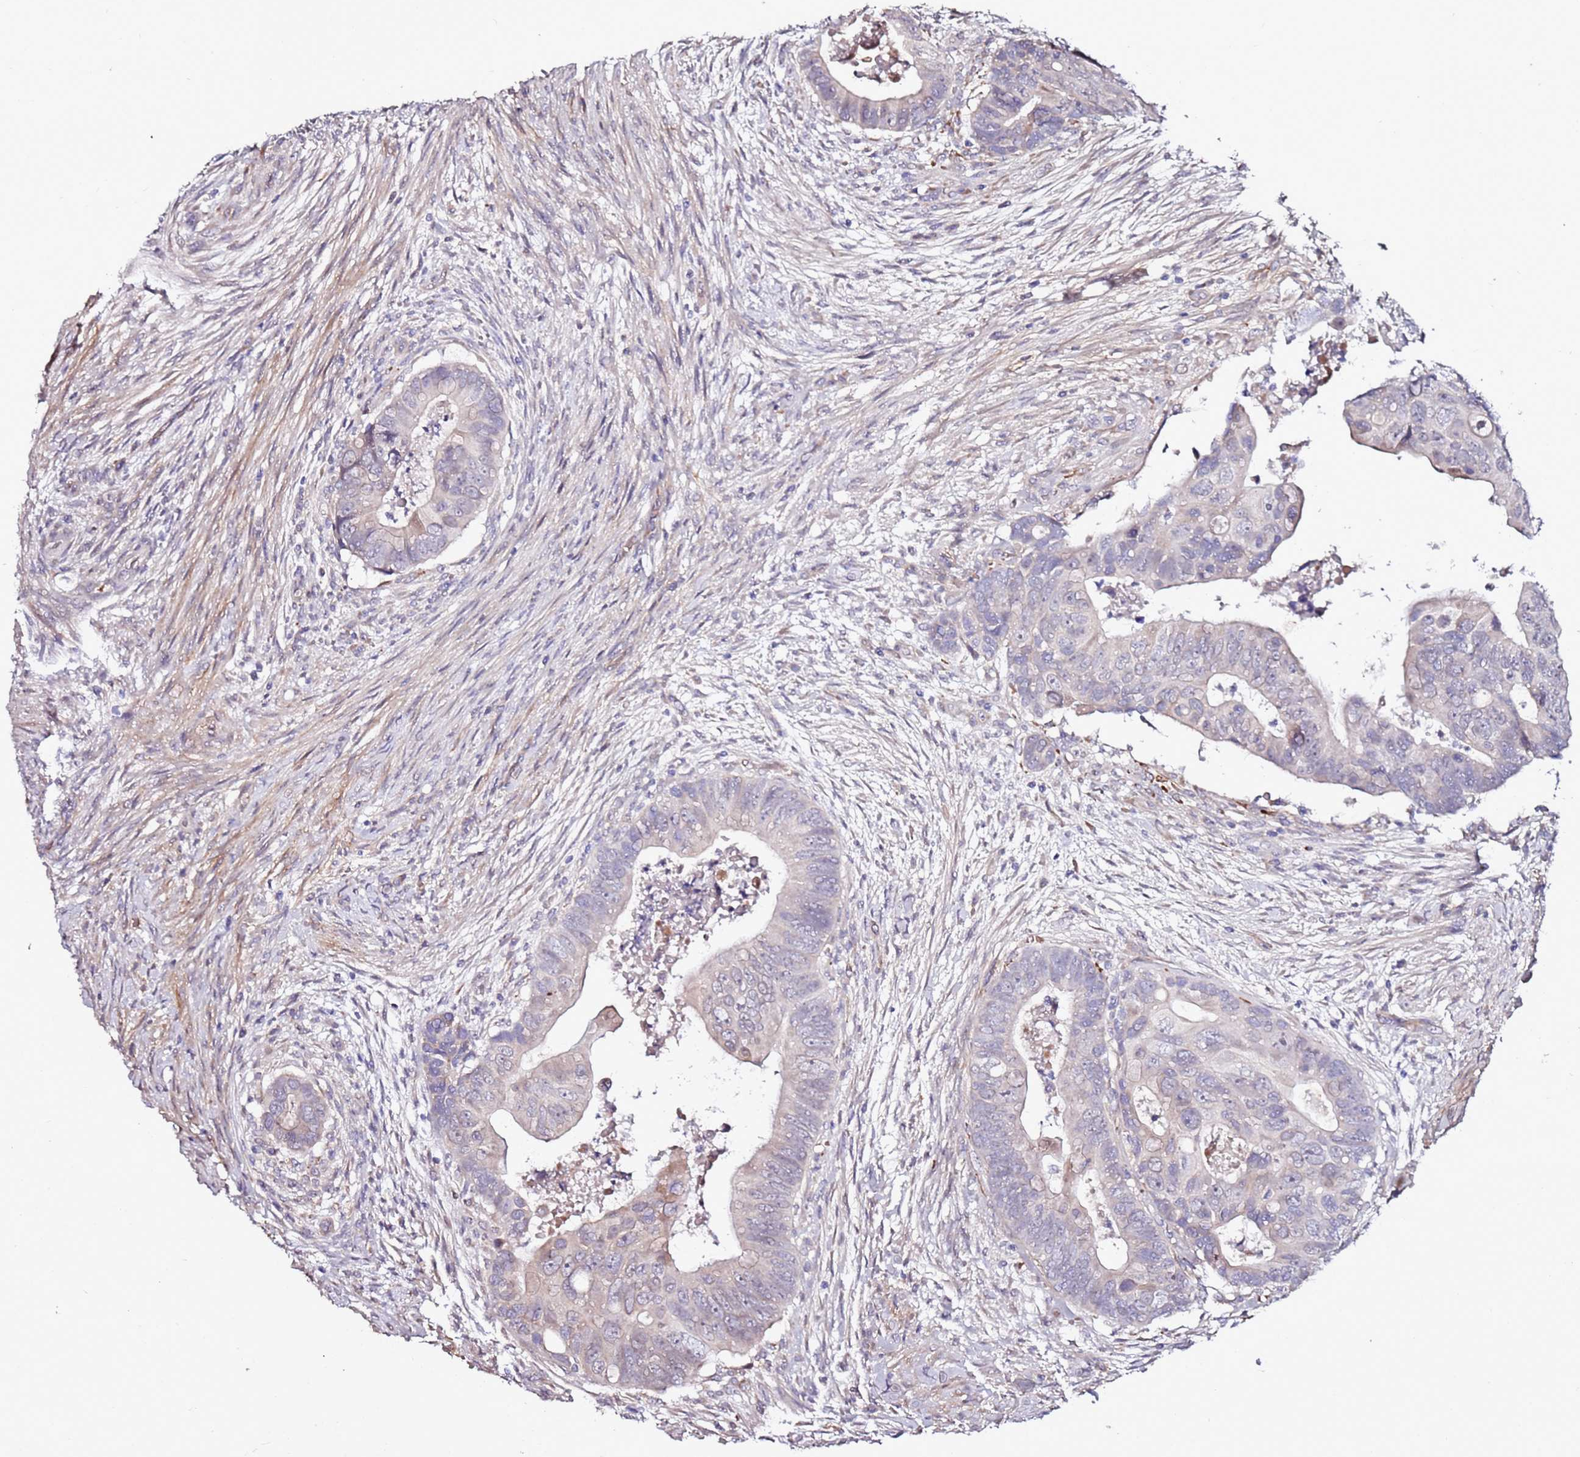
{"staining": {"intensity": "negative", "quantity": "none", "location": "none"}, "tissue": "colorectal cancer", "cell_type": "Tumor cells", "image_type": "cancer", "snomed": [{"axis": "morphology", "description": "Adenocarcinoma, NOS"}, {"axis": "topography", "description": "Rectum"}], "caption": "IHC micrograph of colorectal cancer stained for a protein (brown), which reveals no expression in tumor cells. (Brightfield microscopy of DAB IHC at high magnification).", "gene": "C3orf80", "patient": {"sex": "female", "age": 78}}